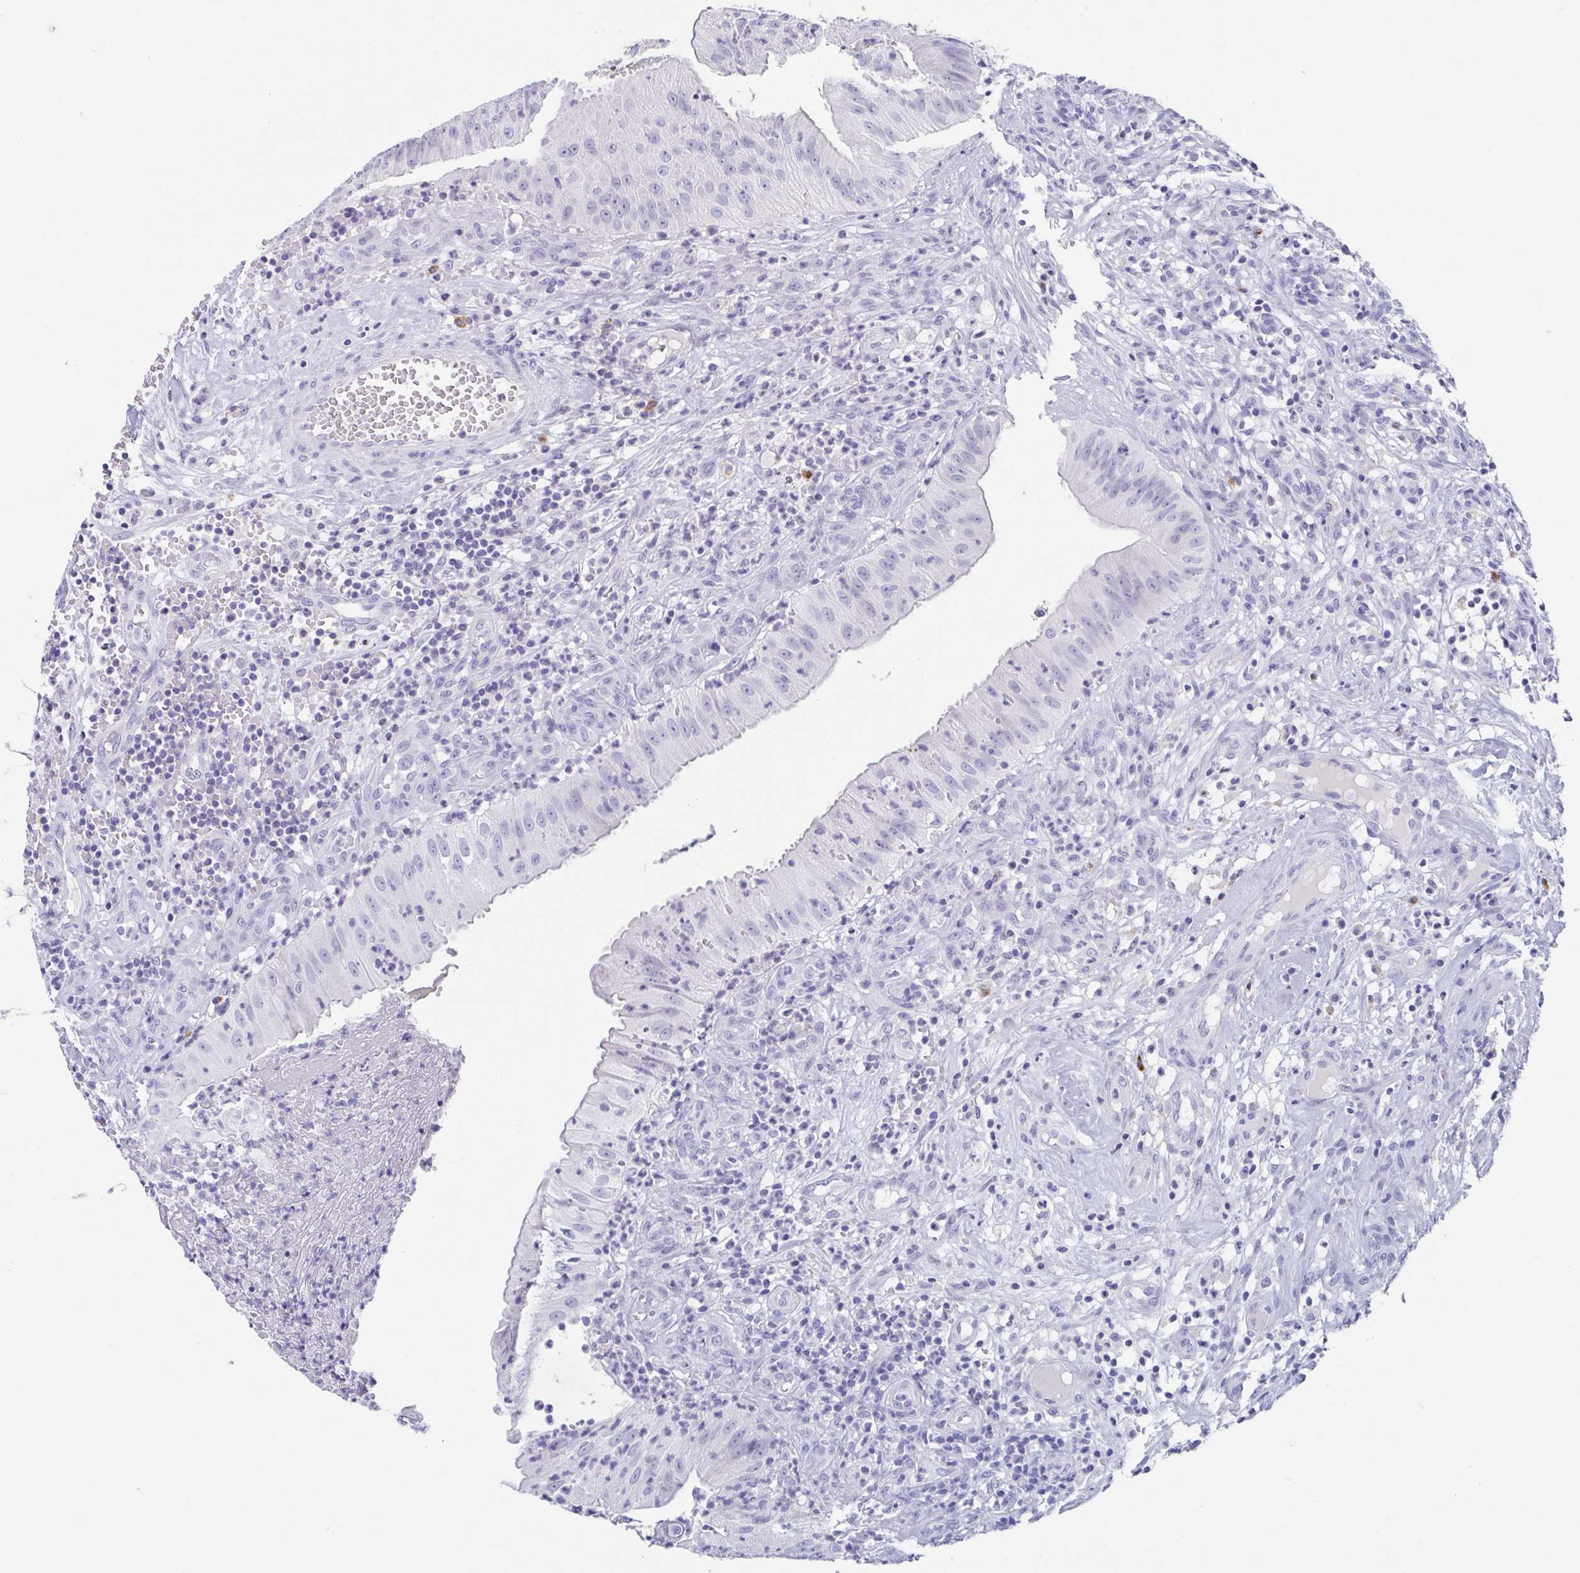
{"staining": {"intensity": "negative", "quantity": "none", "location": "none"}, "tissue": "head and neck cancer", "cell_type": "Tumor cells", "image_type": "cancer", "snomed": [{"axis": "morphology", "description": "Adenocarcinoma, NOS"}, {"axis": "topography", "description": "Head-Neck"}], "caption": "A high-resolution histopathology image shows immunohistochemistry staining of head and neck adenocarcinoma, which demonstrates no significant expression in tumor cells.", "gene": "PLA2G1B", "patient": {"sex": "male", "age": 44}}